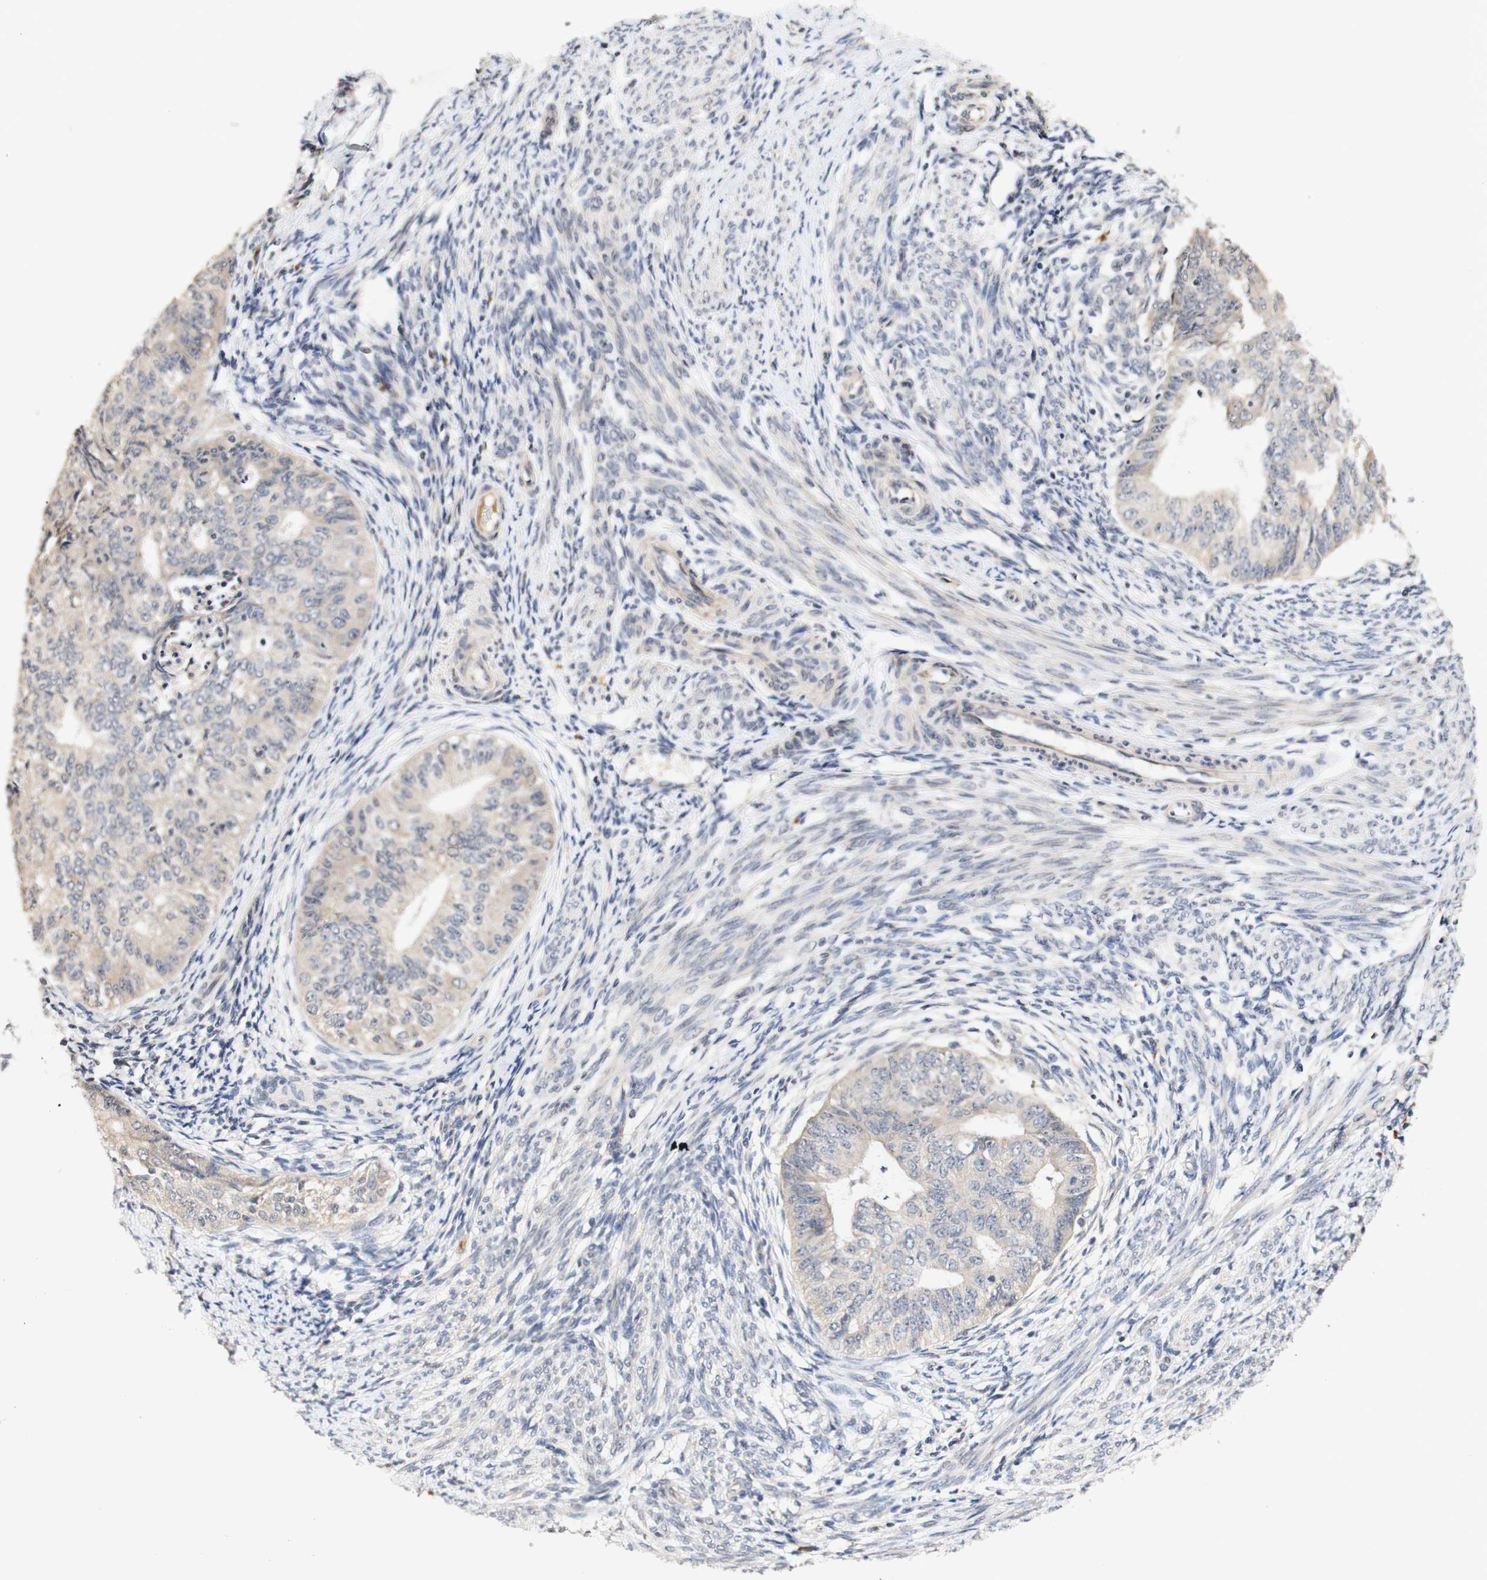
{"staining": {"intensity": "weak", "quantity": ">75%", "location": "cytoplasmic/membranous"}, "tissue": "endometrial cancer", "cell_type": "Tumor cells", "image_type": "cancer", "snomed": [{"axis": "morphology", "description": "Adenocarcinoma, NOS"}, {"axis": "topography", "description": "Endometrium"}], "caption": "Immunohistochemical staining of endometrial adenocarcinoma shows low levels of weak cytoplasmic/membranous positivity in about >75% of tumor cells. (brown staining indicates protein expression, while blue staining denotes nuclei).", "gene": "PIN1", "patient": {"sex": "female", "age": 32}}